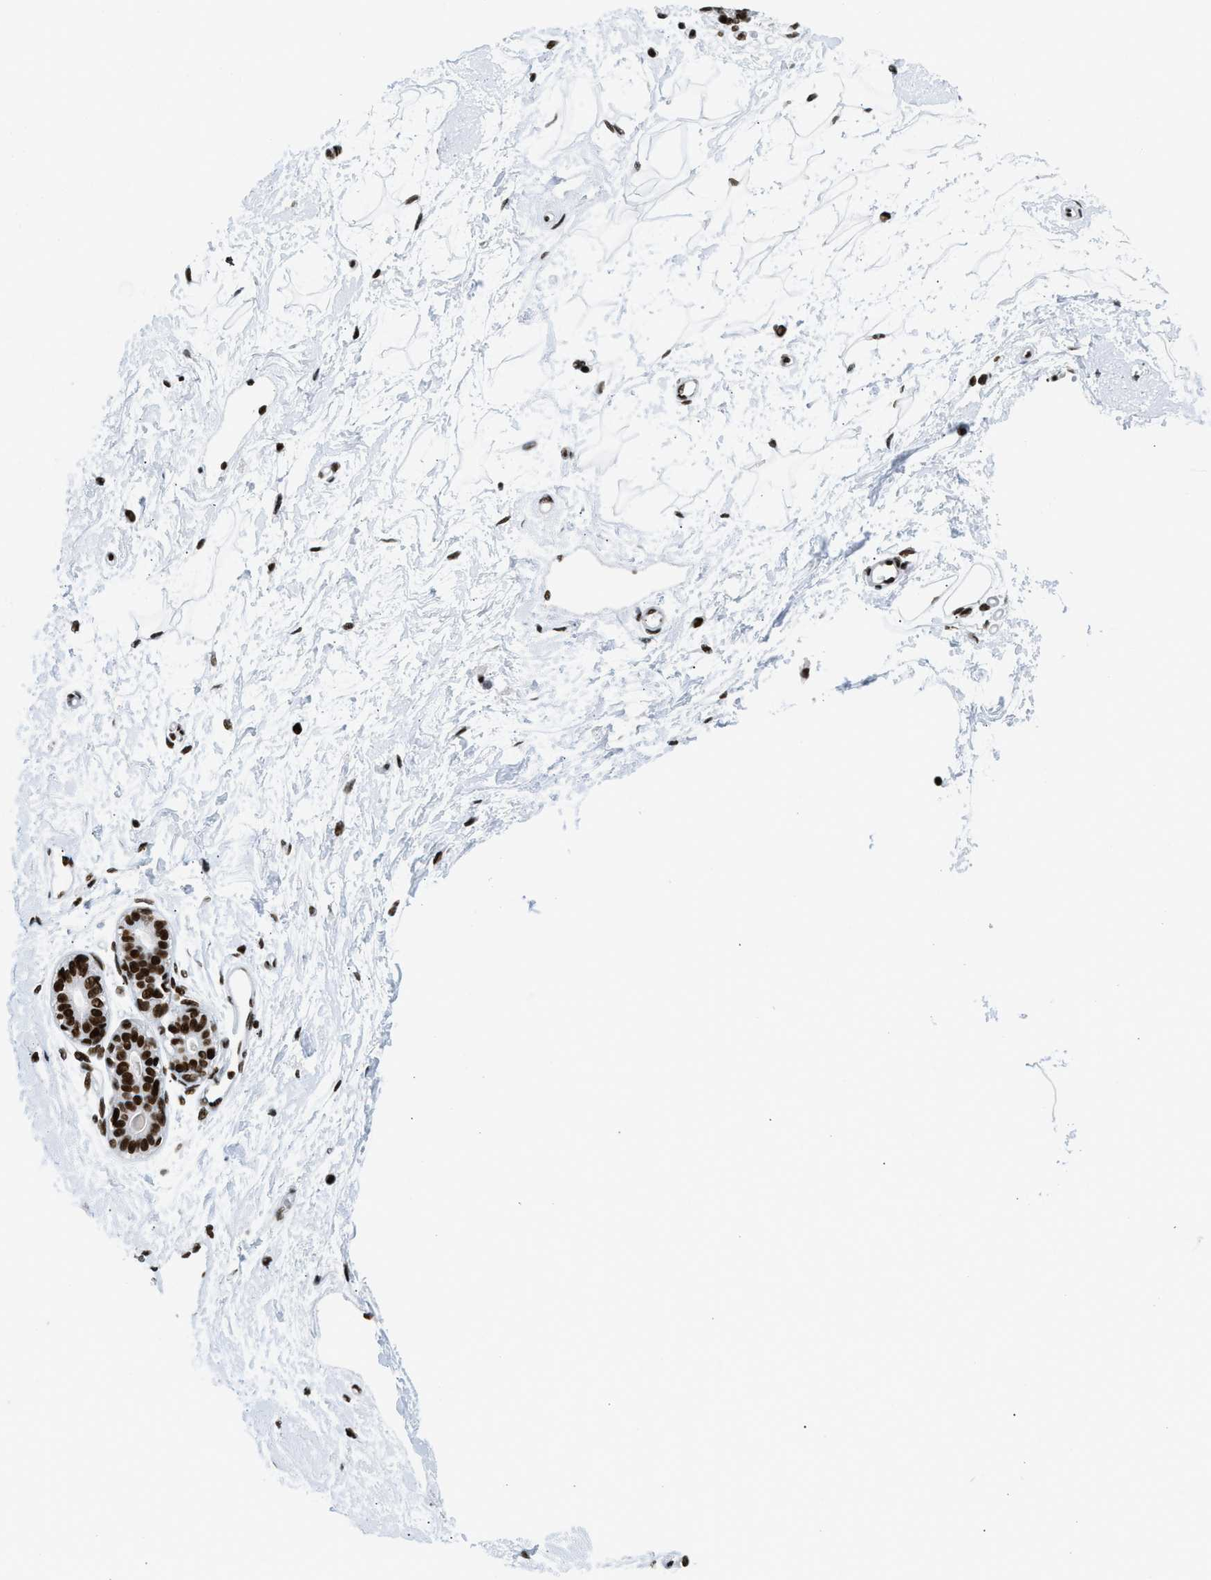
{"staining": {"intensity": "strong", "quantity": ">75%", "location": "nuclear"}, "tissue": "breast", "cell_type": "Adipocytes", "image_type": "normal", "snomed": [{"axis": "morphology", "description": "Normal tissue, NOS"}, {"axis": "topography", "description": "Breast"}], "caption": "The histopathology image shows a brown stain indicating the presence of a protein in the nuclear of adipocytes in breast. The staining was performed using DAB, with brown indicating positive protein expression. Nuclei are stained blue with hematoxylin.", "gene": "PIF1", "patient": {"sex": "female", "age": 45}}